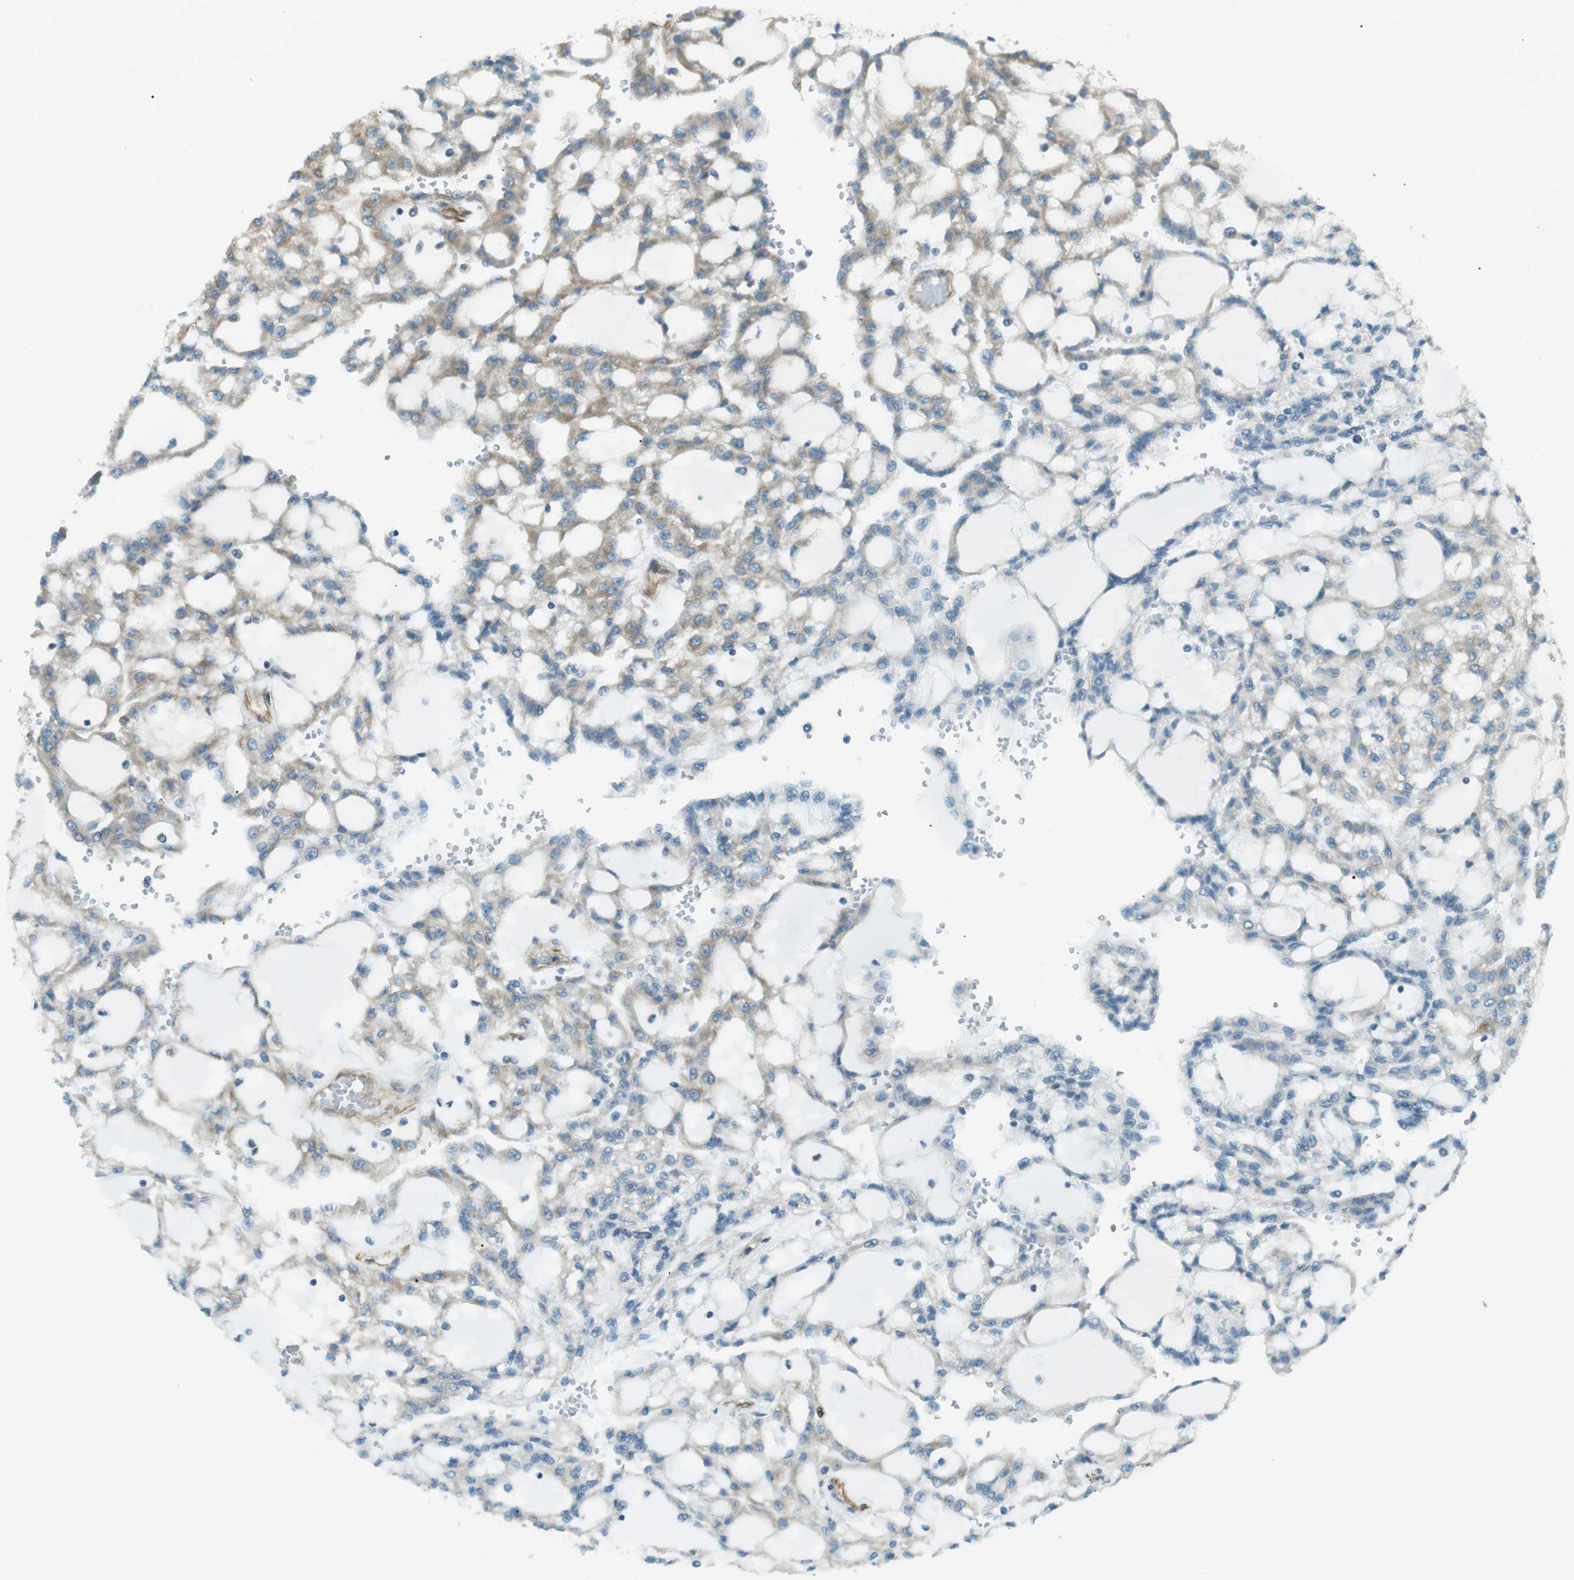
{"staining": {"intensity": "weak", "quantity": "25%-75%", "location": "cytoplasmic/membranous"}, "tissue": "renal cancer", "cell_type": "Tumor cells", "image_type": "cancer", "snomed": [{"axis": "morphology", "description": "Adenocarcinoma, NOS"}, {"axis": "topography", "description": "Kidney"}], "caption": "Adenocarcinoma (renal) tissue reveals weak cytoplasmic/membranous expression in about 25%-75% of tumor cells The staining is performed using DAB (3,3'-diaminobenzidine) brown chromogen to label protein expression. The nuclei are counter-stained blue using hematoxylin.", "gene": "ODR4", "patient": {"sex": "male", "age": 63}}